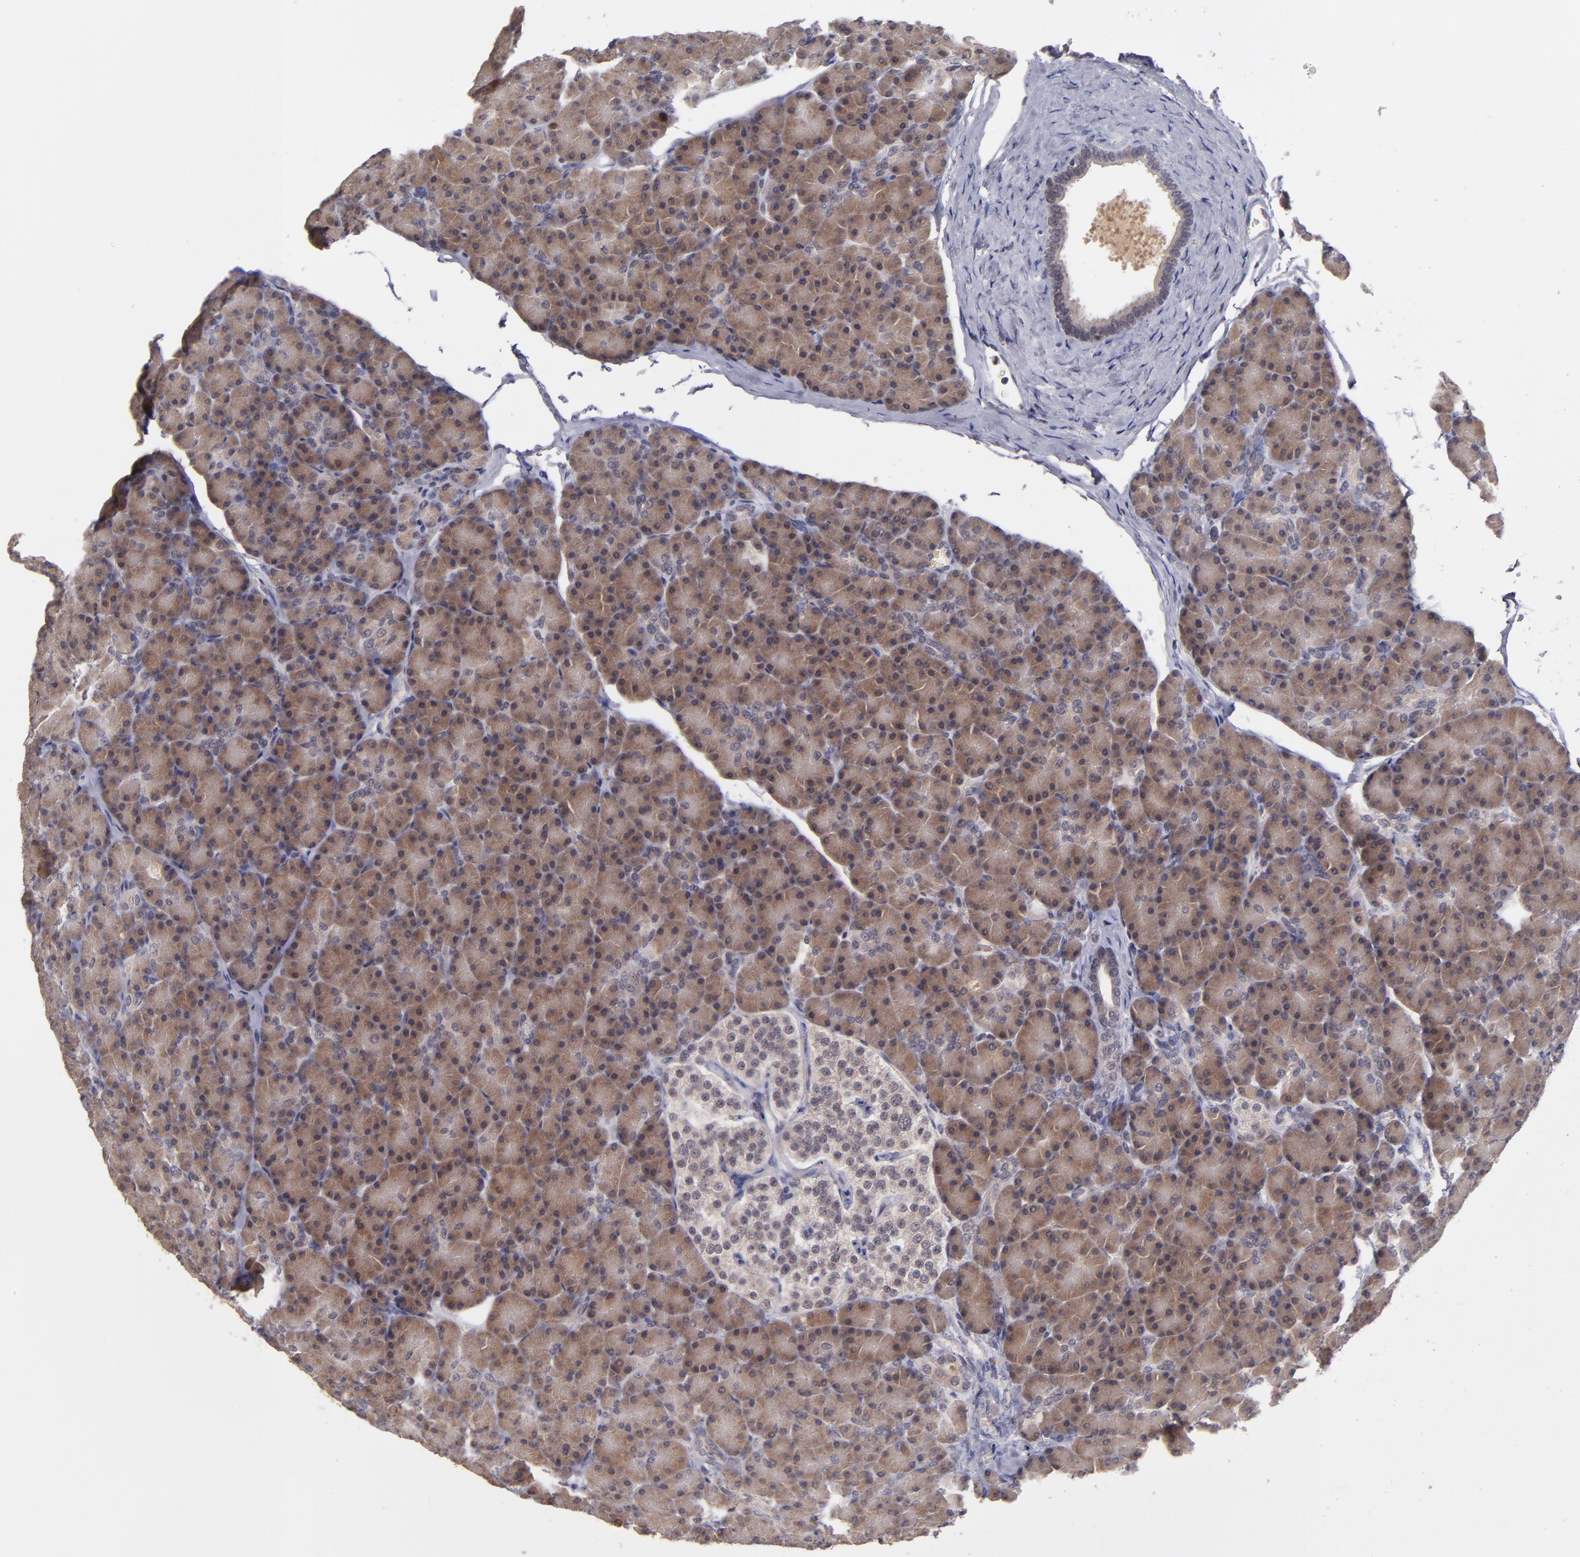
{"staining": {"intensity": "moderate", "quantity": ">75%", "location": "cytoplasmic/membranous"}, "tissue": "pancreas", "cell_type": "Exocrine glandular cells", "image_type": "normal", "snomed": [{"axis": "morphology", "description": "Normal tissue, NOS"}, {"axis": "topography", "description": "Pancreas"}], "caption": "Pancreas was stained to show a protein in brown. There is medium levels of moderate cytoplasmic/membranous positivity in about >75% of exocrine glandular cells.", "gene": "CDC7", "patient": {"sex": "female", "age": 43}}